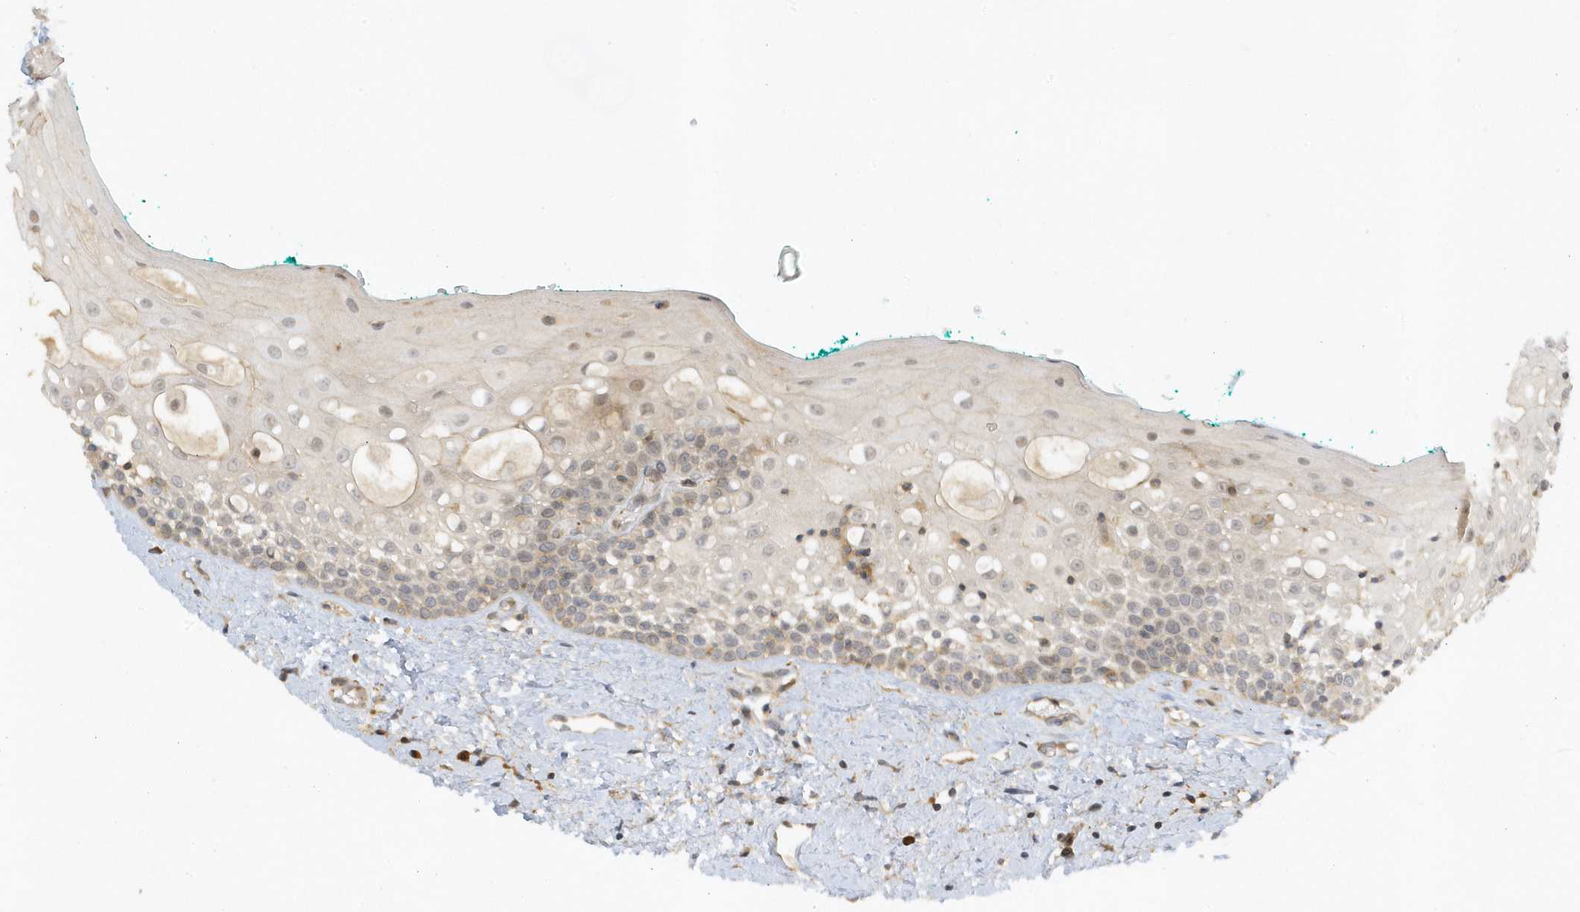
{"staining": {"intensity": "moderate", "quantity": ">75%", "location": "nuclear"}, "tissue": "oral mucosa", "cell_type": "Squamous epithelial cells", "image_type": "normal", "snomed": [{"axis": "morphology", "description": "Normal tissue, NOS"}, {"axis": "topography", "description": "Oral tissue"}], "caption": "This image reveals immunohistochemistry (IHC) staining of unremarkable human oral mucosa, with medium moderate nuclear positivity in about >75% of squamous epithelial cells.", "gene": "ZBTB8A", "patient": {"sex": "female", "age": 70}}